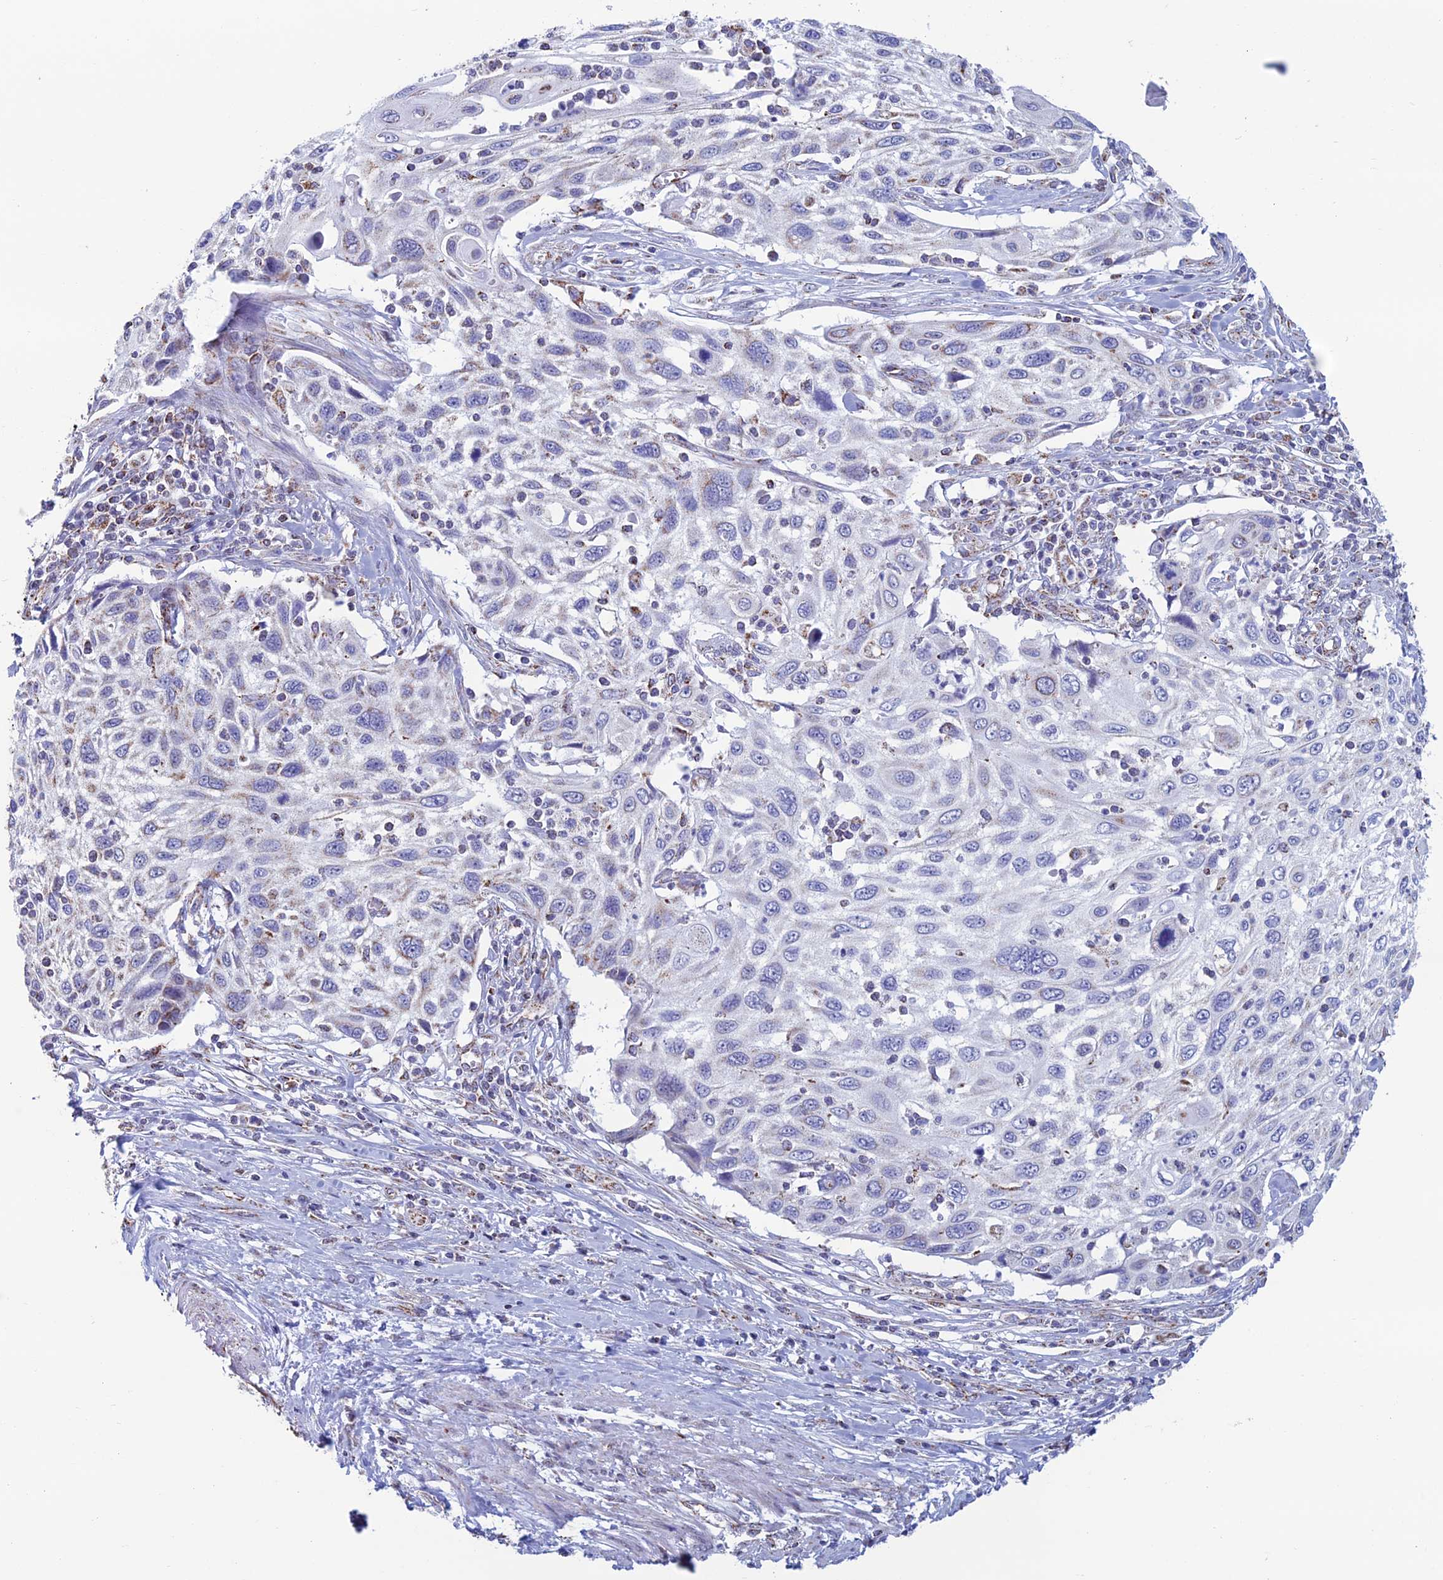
{"staining": {"intensity": "negative", "quantity": "none", "location": "none"}, "tissue": "cervical cancer", "cell_type": "Tumor cells", "image_type": "cancer", "snomed": [{"axis": "morphology", "description": "Squamous cell carcinoma, NOS"}, {"axis": "topography", "description": "Cervix"}], "caption": "Tumor cells are negative for brown protein staining in cervical cancer.", "gene": "ZNG1B", "patient": {"sex": "female", "age": 70}}